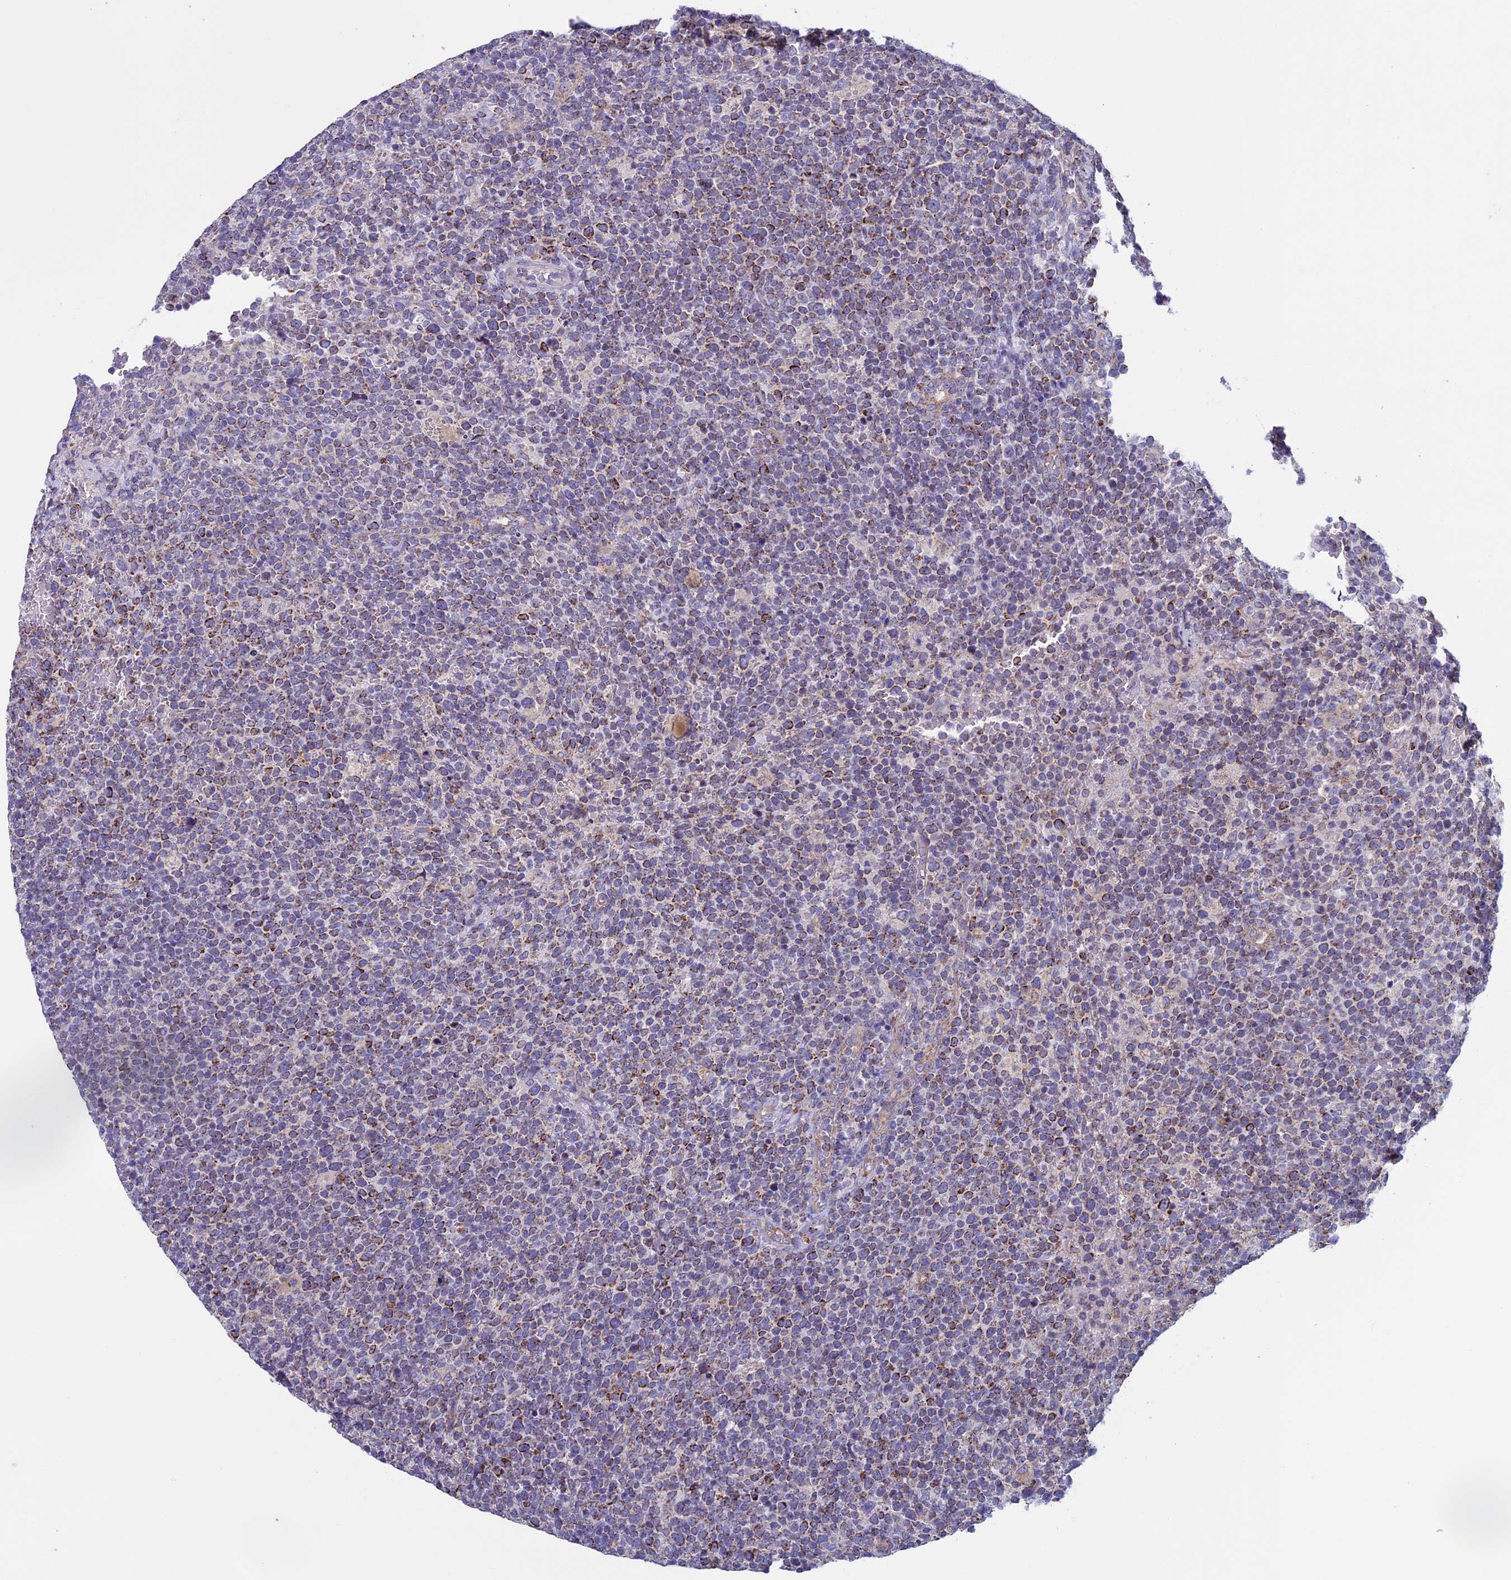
{"staining": {"intensity": "moderate", "quantity": "25%-75%", "location": "cytoplasmic/membranous"}, "tissue": "lymphoma", "cell_type": "Tumor cells", "image_type": "cancer", "snomed": [{"axis": "morphology", "description": "Malignant lymphoma, non-Hodgkin's type, High grade"}, {"axis": "topography", "description": "Lymph node"}], "caption": "IHC of human lymphoma displays medium levels of moderate cytoplasmic/membranous expression in about 25%-75% of tumor cells. (DAB (3,3'-diaminobenzidine) IHC with brightfield microscopy, high magnification).", "gene": "MFSD12", "patient": {"sex": "male", "age": 61}}